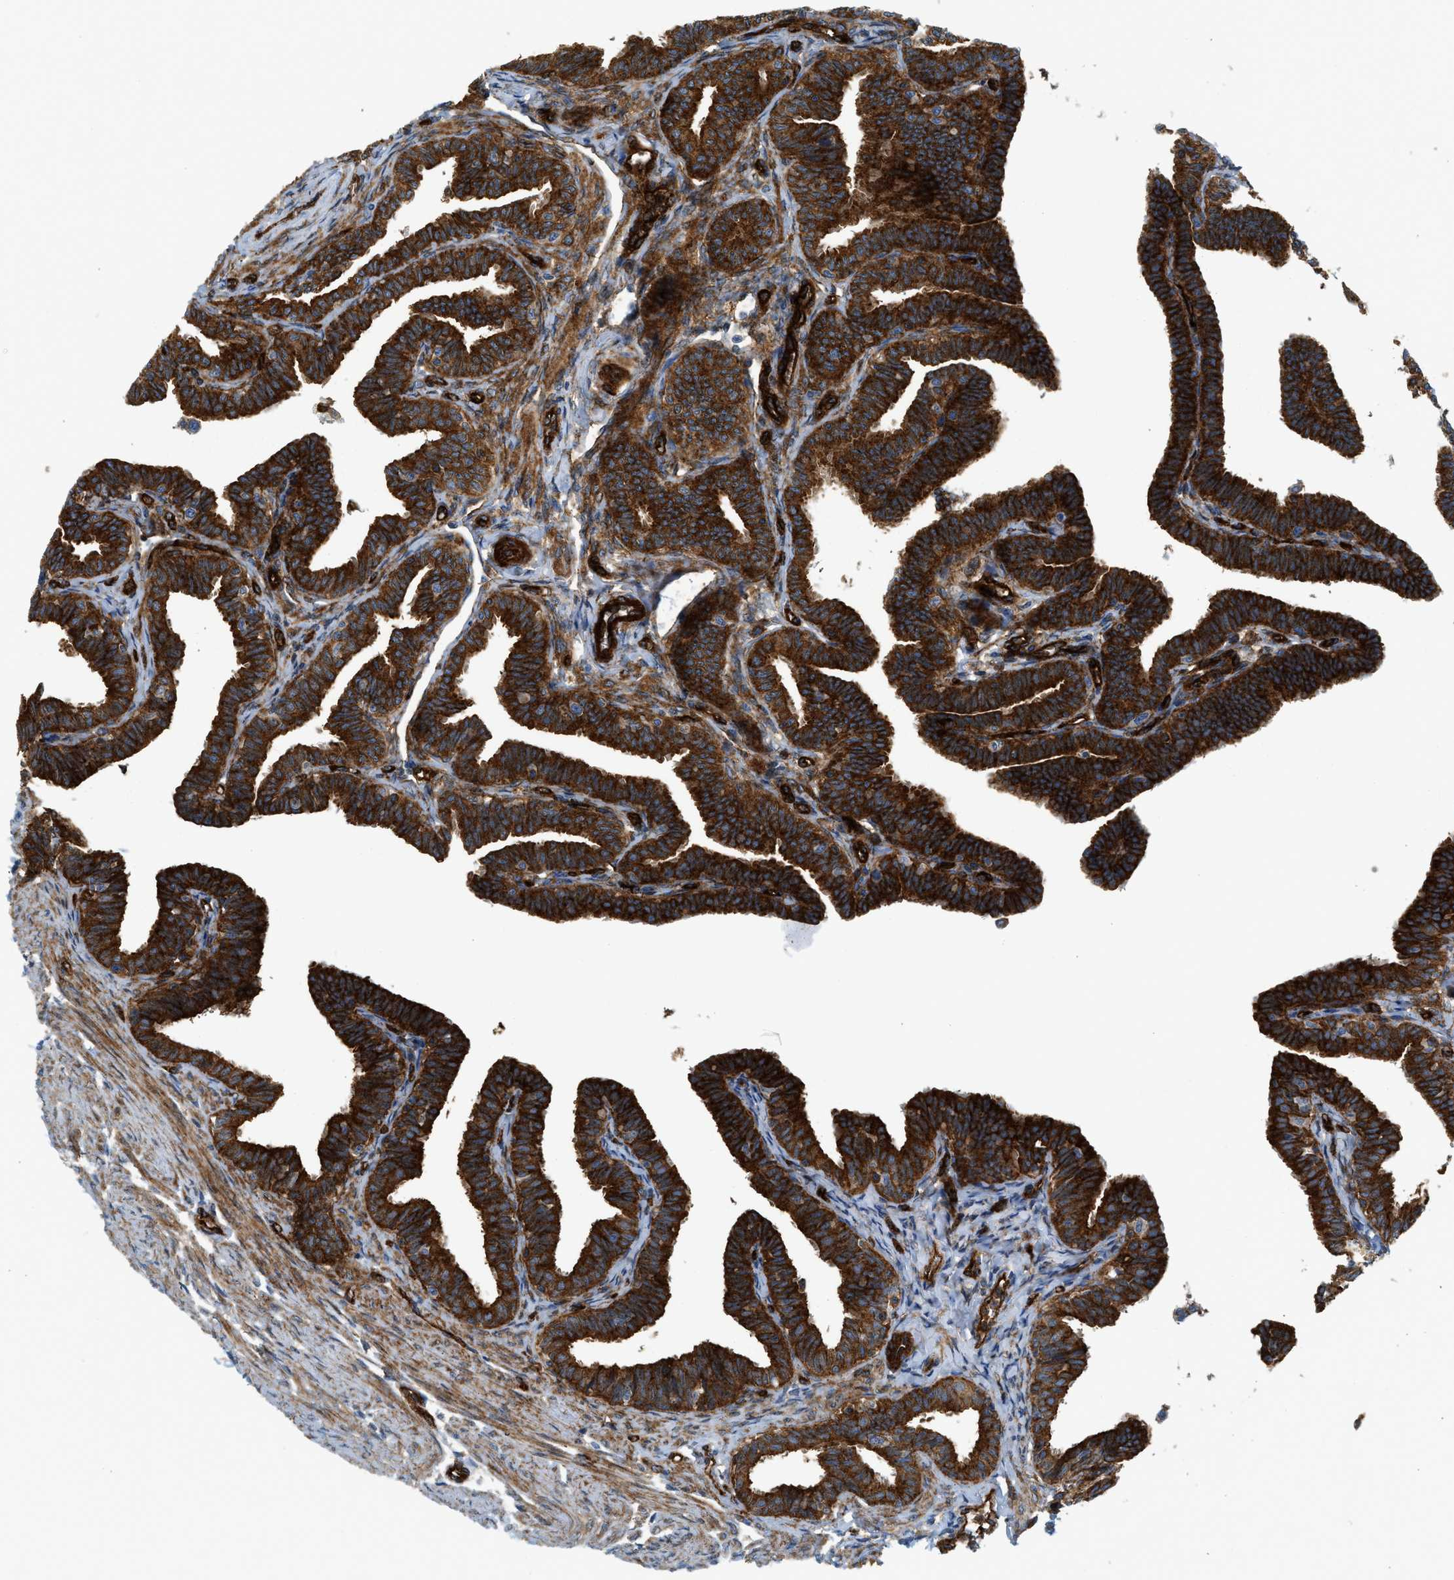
{"staining": {"intensity": "strong", "quantity": ">75%", "location": "cytoplasmic/membranous"}, "tissue": "fallopian tube", "cell_type": "Glandular cells", "image_type": "normal", "snomed": [{"axis": "morphology", "description": "Normal tissue, NOS"}, {"axis": "topography", "description": "Fallopian tube"}, {"axis": "topography", "description": "Ovary"}], "caption": "Fallopian tube stained for a protein displays strong cytoplasmic/membranous positivity in glandular cells. (DAB IHC, brown staining for protein, blue staining for nuclei).", "gene": "HIP1", "patient": {"sex": "female", "age": 23}}